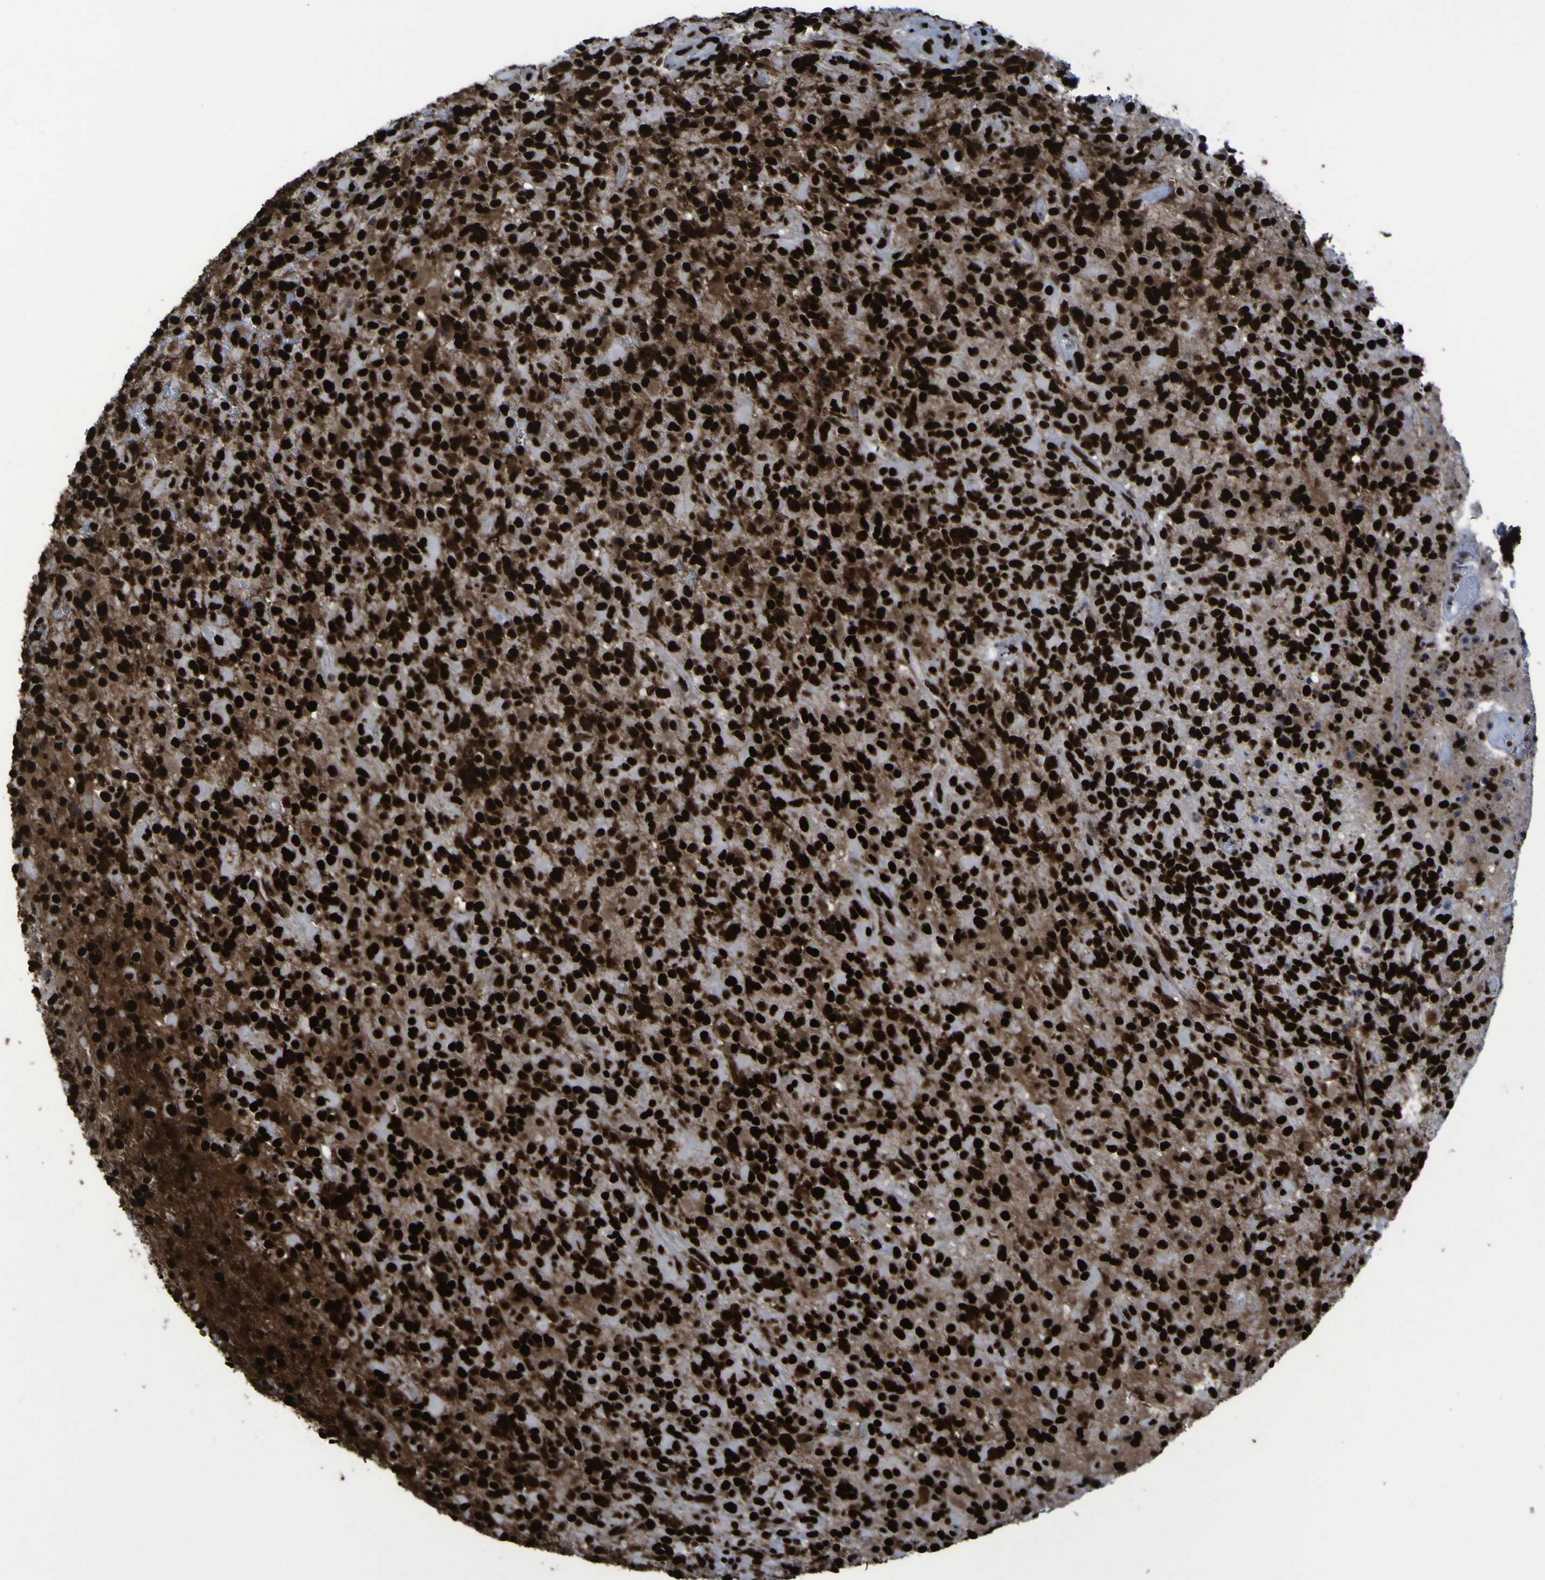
{"staining": {"intensity": "strong", "quantity": ">75%", "location": "cytoplasmic/membranous,nuclear"}, "tissue": "glioma", "cell_type": "Tumor cells", "image_type": "cancer", "snomed": [{"axis": "morphology", "description": "Glioma, malignant, High grade"}, {"axis": "topography", "description": "Brain"}], "caption": "A histopathology image of human malignant glioma (high-grade) stained for a protein reveals strong cytoplasmic/membranous and nuclear brown staining in tumor cells.", "gene": "NPM1", "patient": {"sex": "male", "age": 71}}